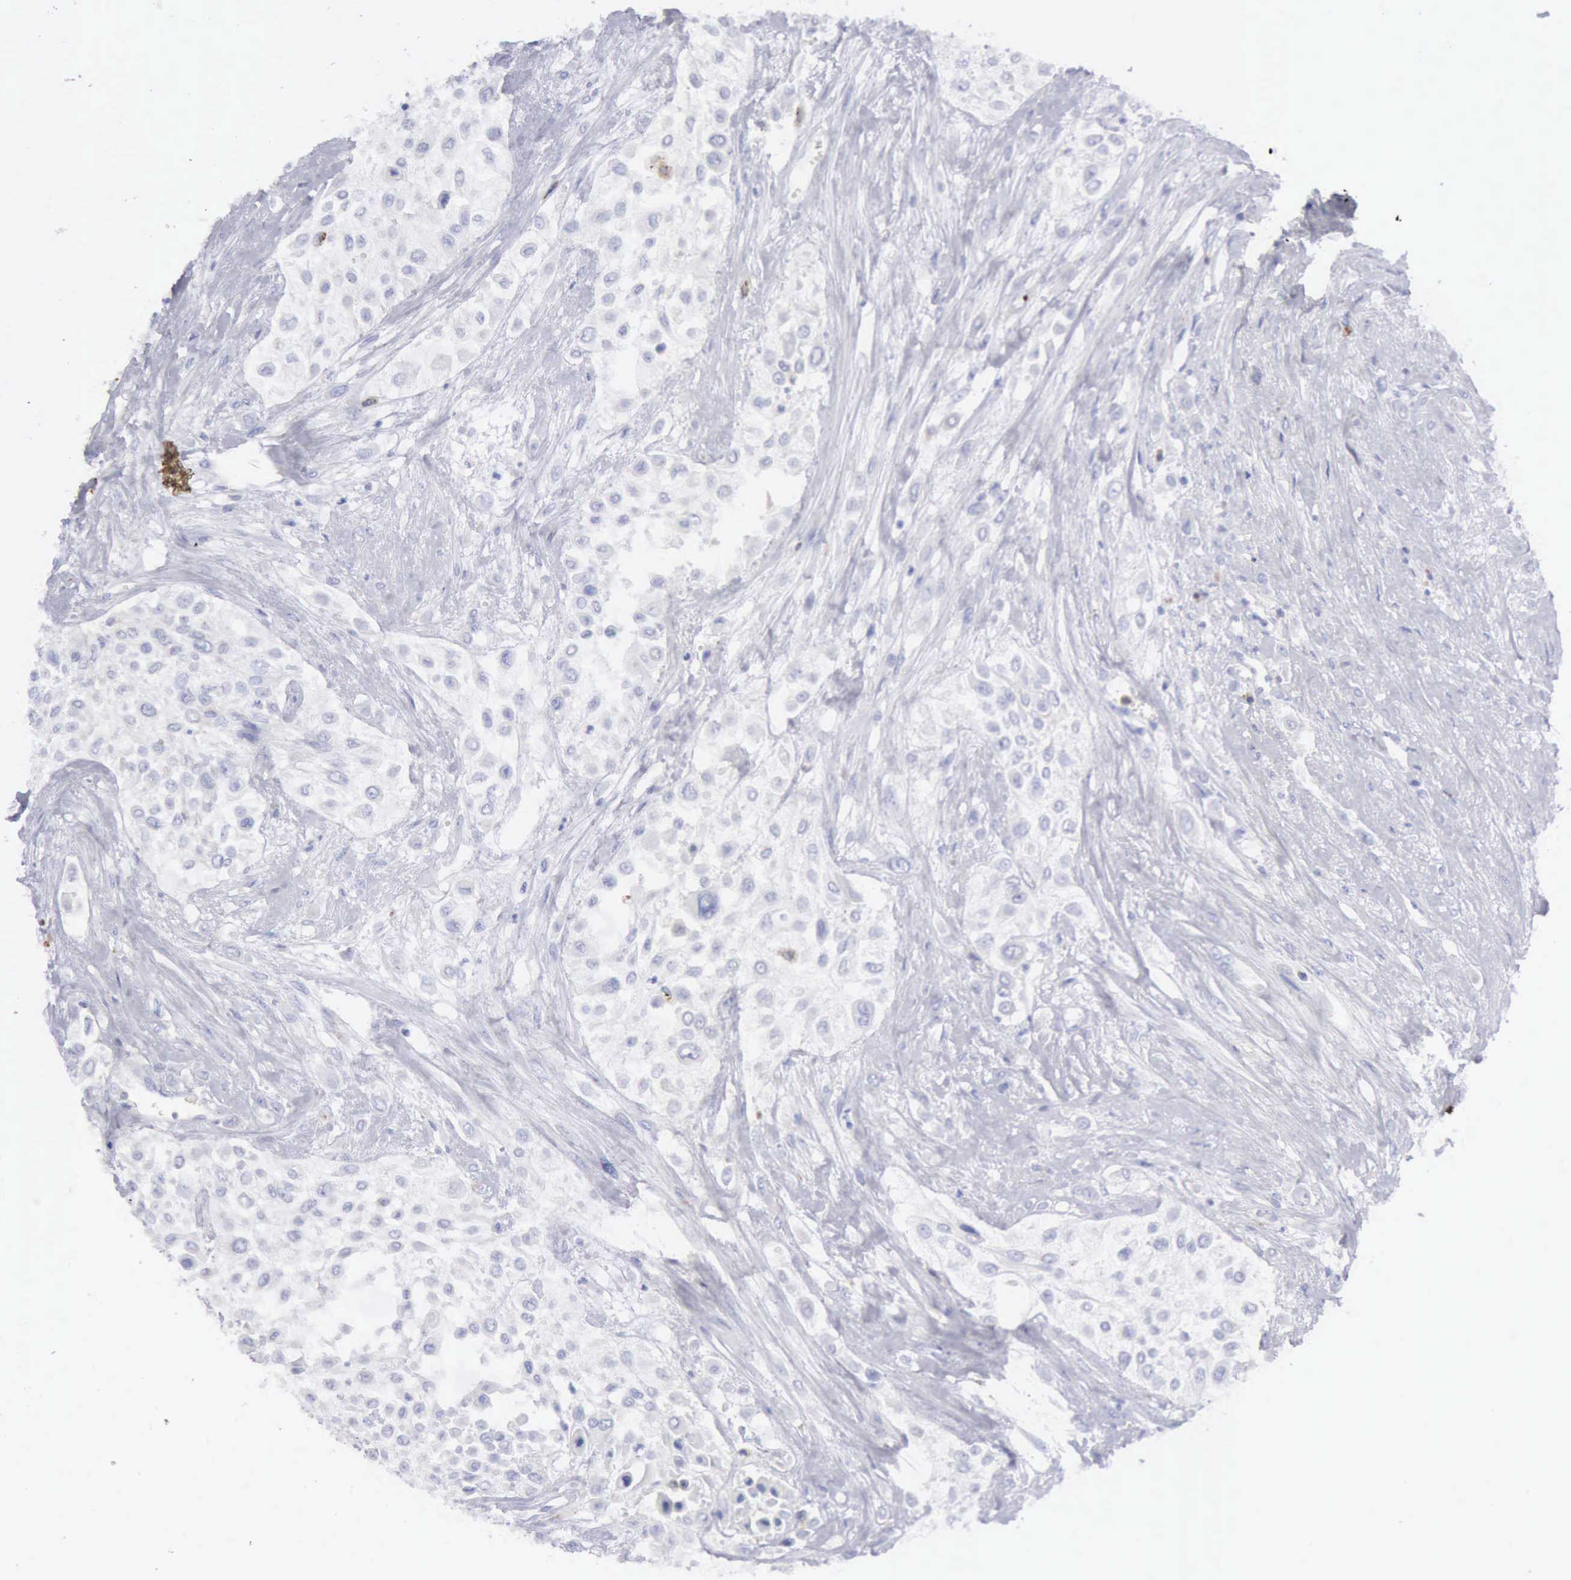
{"staining": {"intensity": "negative", "quantity": "none", "location": "none"}, "tissue": "urothelial cancer", "cell_type": "Tumor cells", "image_type": "cancer", "snomed": [{"axis": "morphology", "description": "Urothelial carcinoma, High grade"}, {"axis": "topography", "description": "Urinary bladder"}], "caption": "High-grade urothelial carcinoma was stained to show a protein in brown. There is no significant staining in tumor cells.", "gene": "CTSS", "patient": {"sex": "male", "age": 57}}